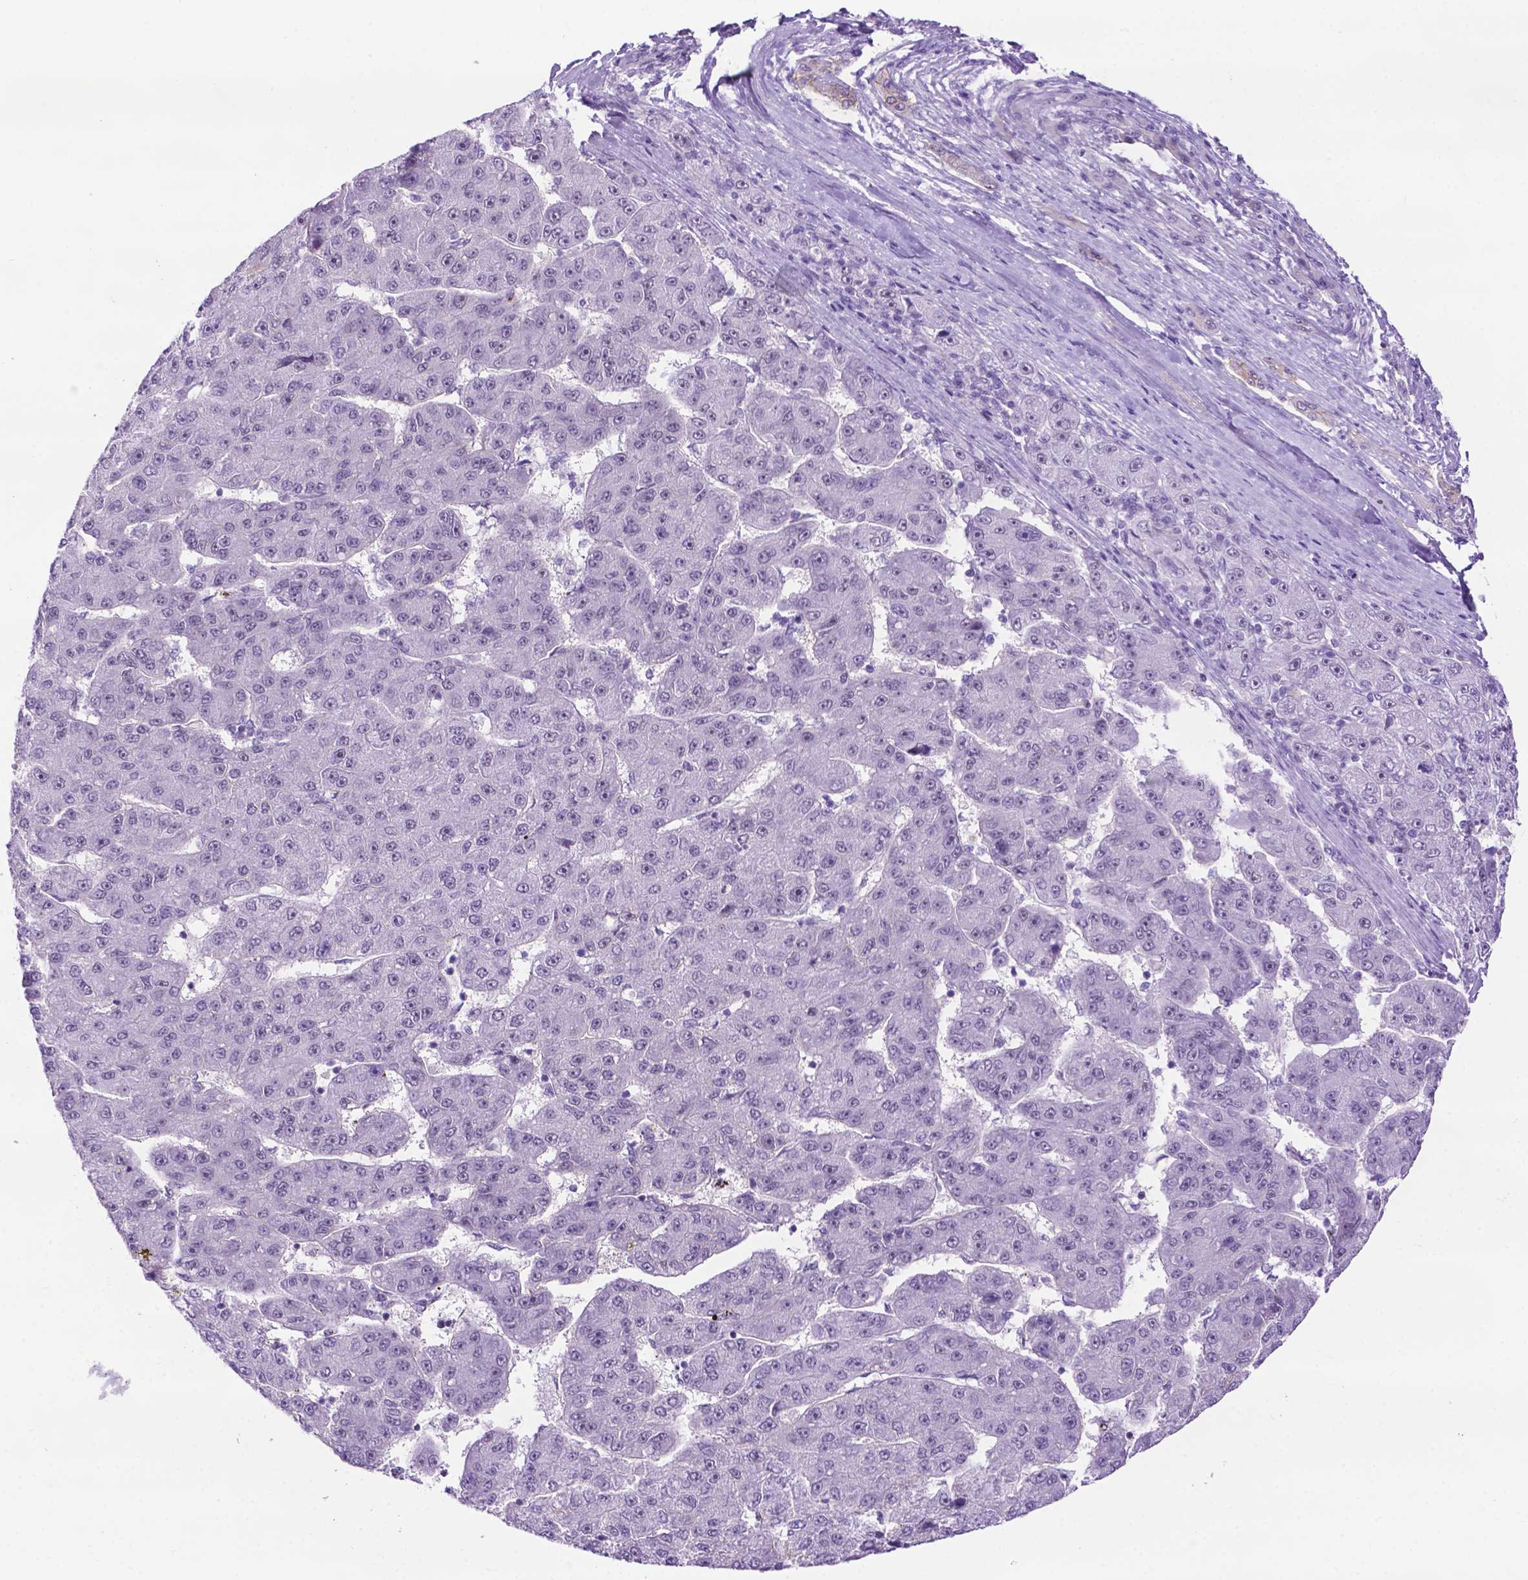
{"staining": {"intensity": "negative", "quantity": "none", "location": "none"}, "tissue": "liver cancer", "cell_type": "Tumor cells", "image_type": "cancer", "snomed": [{"axis": "morphology", "description": "Carcinoma, Hepatocellular, NOS"}, {"axis": "topography", "description": "Liver"}], "caption": "Immunohistochemistry of liver hepatocellular carcinoma shows no expression in tumor cells.", "gene": "TACSTD2", "patient": {"sex": "male", "age": 67}}